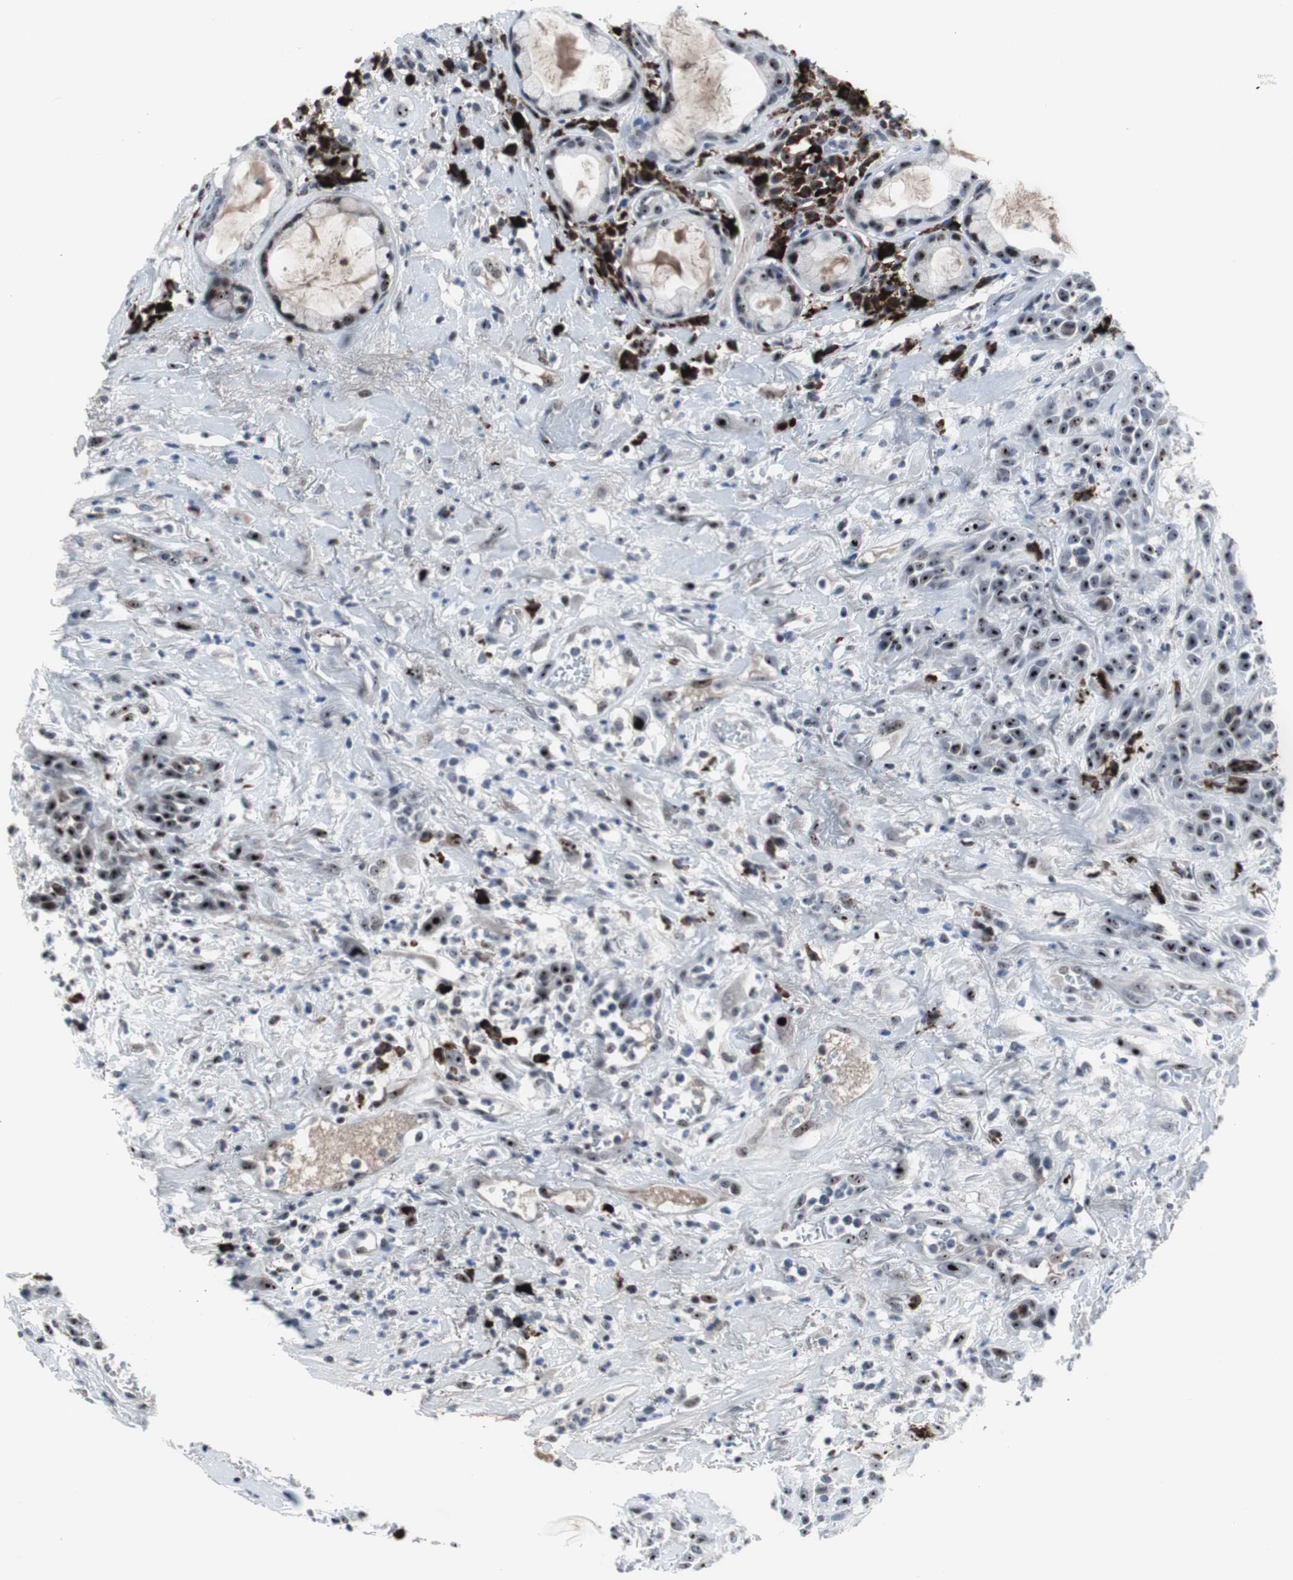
{"staining": {"intensity": "strong", "quantity": ">75%", "location": "nuclear"}, "tissue": "head and neck cancer", "cell_type": "Tumor cells", "image_type": "cancer", "snomed": [{"axis": "morphology", "description": "Squamous cell carcinoma, NOS"}, {"axis": "topography", "description": "Head-Neck"}], "caption": "Brown immunohistochemical staining in head and neck cancer (squamous cell carcinoma) reveals strong nuclear staining in about >75% of tumor cells.", "gene": "DOK1", "patient": {"sex": "male", "age": 62}}